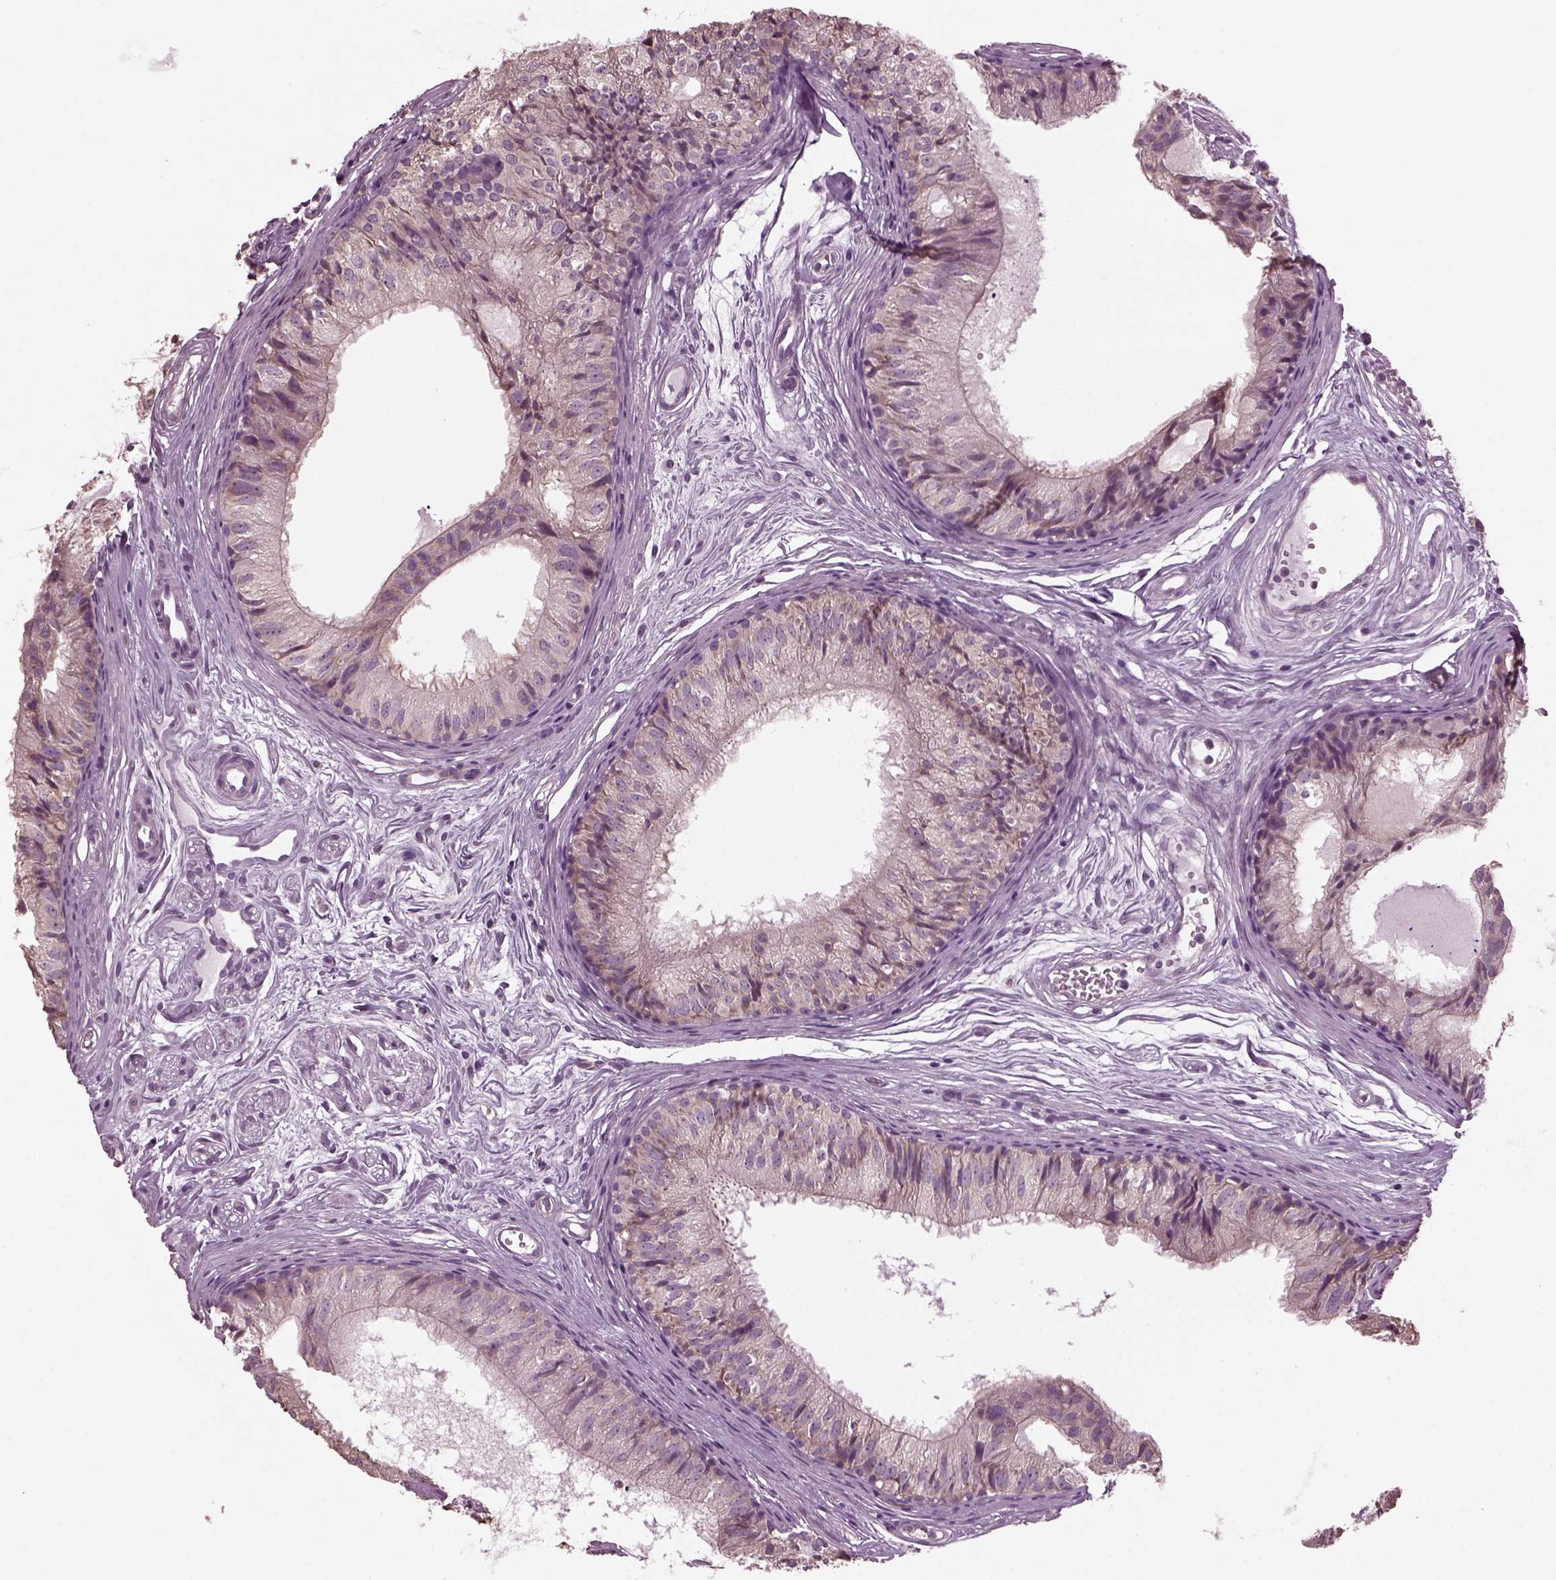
{"staining": {"intensity": "negative", "quantity": "none", "location": "none"}, "tissue": "epididymis", "cell_type": "Glandular cells", "image_type": "normal", "snomed": [{"axis": "morphology", "description": "Normal tissue, NOS"}, {"axis": "topography", "description": "Epididymis"}], "caption": "This is a image of IHC staining of normal epididymis, which shows no staining in glandular cells.", "gene": "CABP5", "patient": {"sex": "male", "age": 25}}